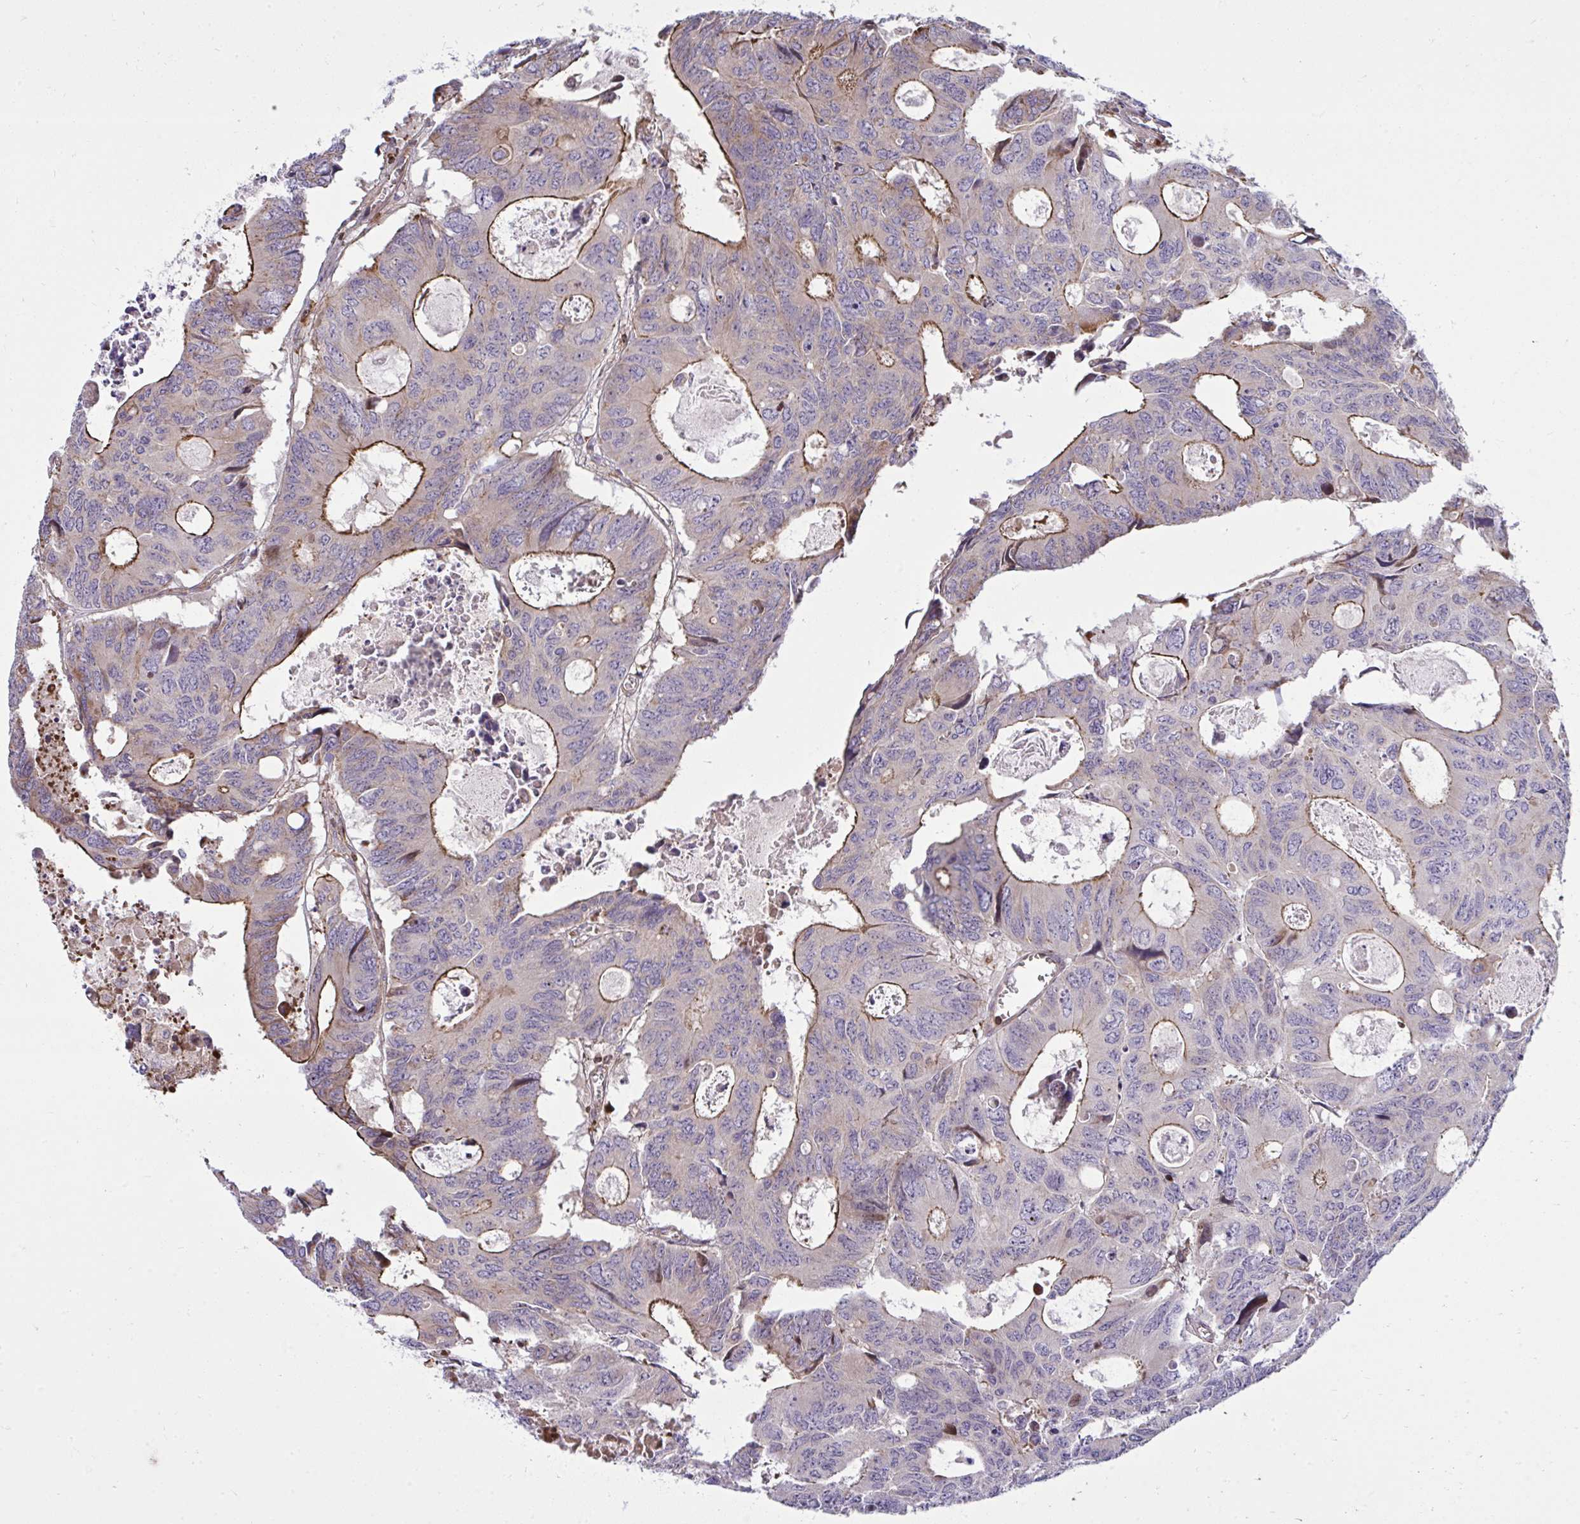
{"staining": {"intensity": "moderate", "quantity": "25%-75%", "location": "cytoplasmic/membranous"}, "tissue": "colorectal cancer", "cell_type": "Tumor cells", "image_type": "cancer", "snomed": [{"axis": "morphology", "description": "Adenocarcinoma, NOS"}, {"axis": "topography", "description": "Rectum"}], "caption": "A brown stain labels moderate cytoplasmic/membranous expression of a protein in human colorectal cancer (adenocarcinoma) tumor cells. The staining was performed using DAB, with brown indicating positive protein expression. Nuclei are stained blue with hematoxylin.", "gene": "ZSCAN9", "patient": {"sex": "male", "age": 76}}